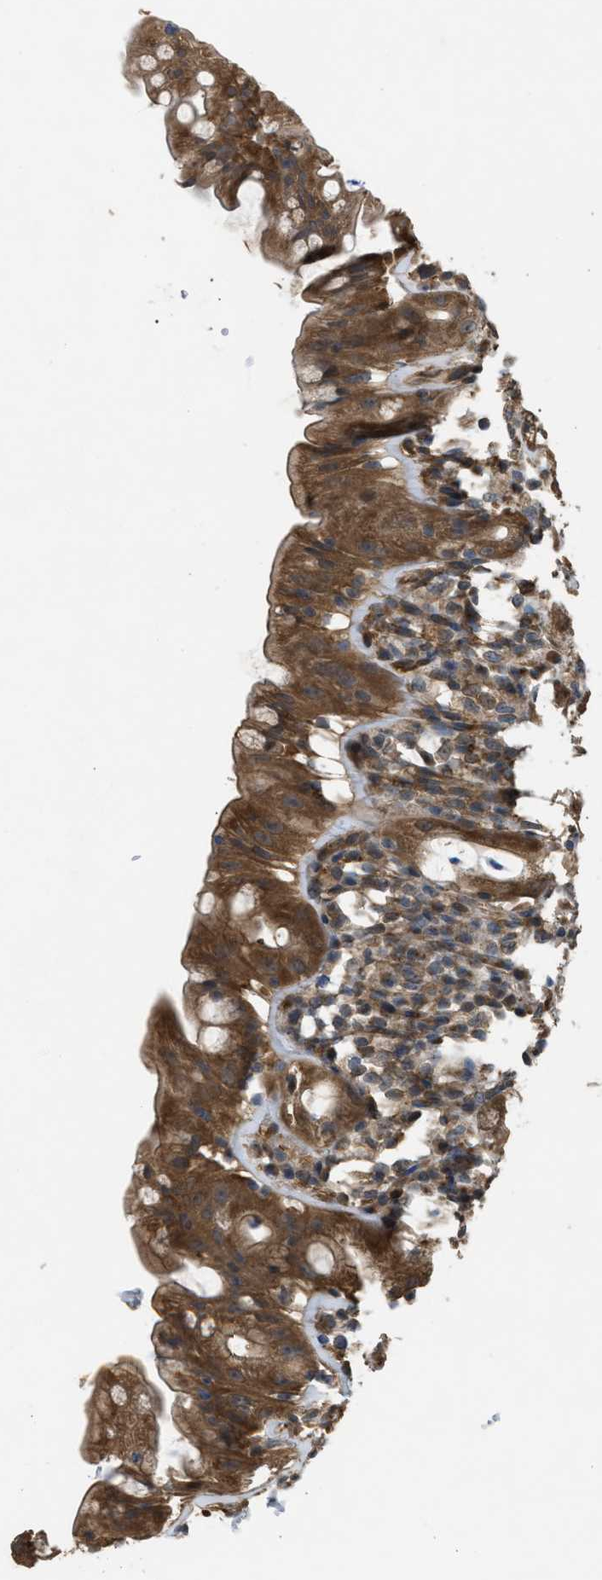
{"staining": {"intensity": "moderate", "quantity": ">75%", "location": "cytoplasmic/membranous"}, "tissue": "rectum", "cell_type": "Glandular cells", "image_type": "normal", "snomed": [{"axis": "morphology", "description": "Normal tissue, NOS"}, {"axis": "topography", "description": "Rectum"}], "caption": "Glandular cells reveal moderate cytoplasmic/membranous expression in approximately >75% of cells in normal rectum.", "gene": "BAG3", "patient": {"sex": "male", "age": 44}}